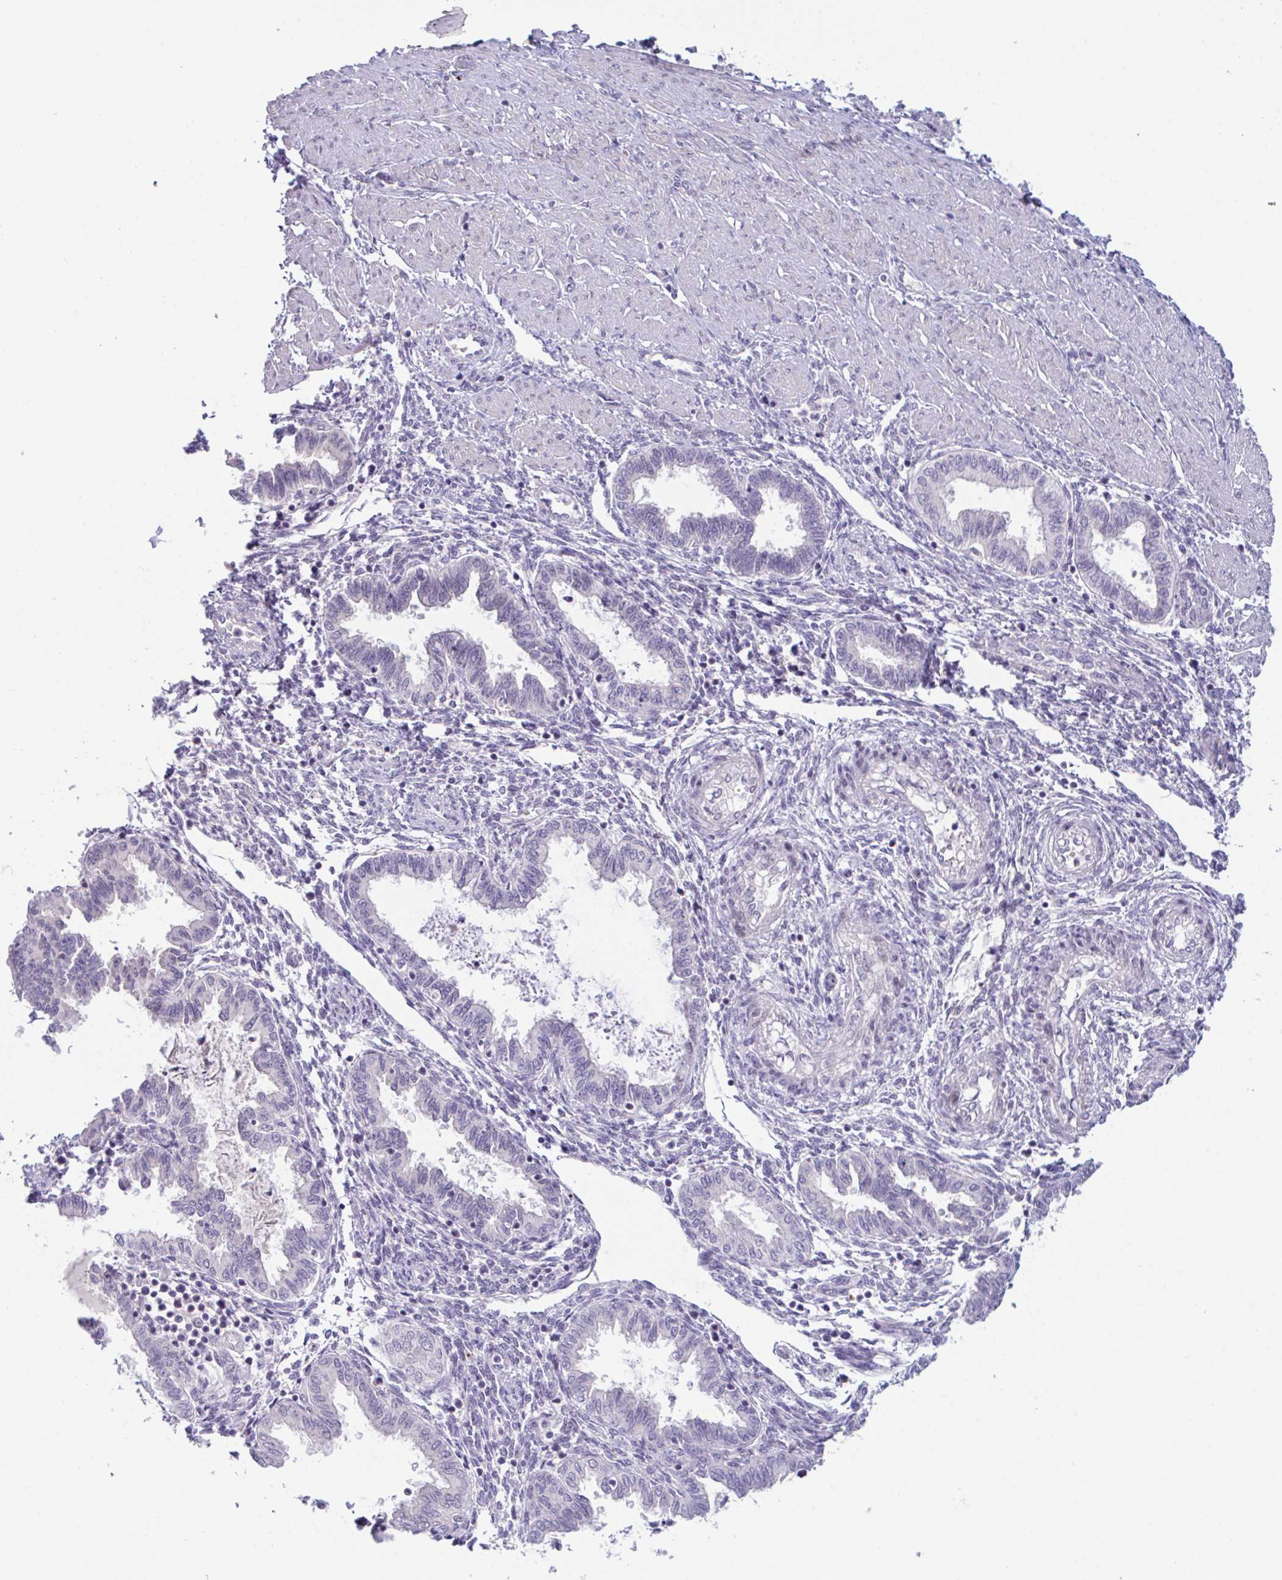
{"staining": {"intensity": "negative", "quantity": "none", "location": "none"}, "tissue": "endometrium", "cell_type": "Cells in endometrial stroma", "image_type": "normal", "snomed": [{"axis": "morphology", "description": "Normal tissue, NOS"}, {"axis": "topography", "description": "Endometrium"}], "caption": "The photomicrograph displays no staining of cells in endometrial stroma in benign endometrium.", "gene": "USP35", "patient": {"sex": "female", "age": 33}}